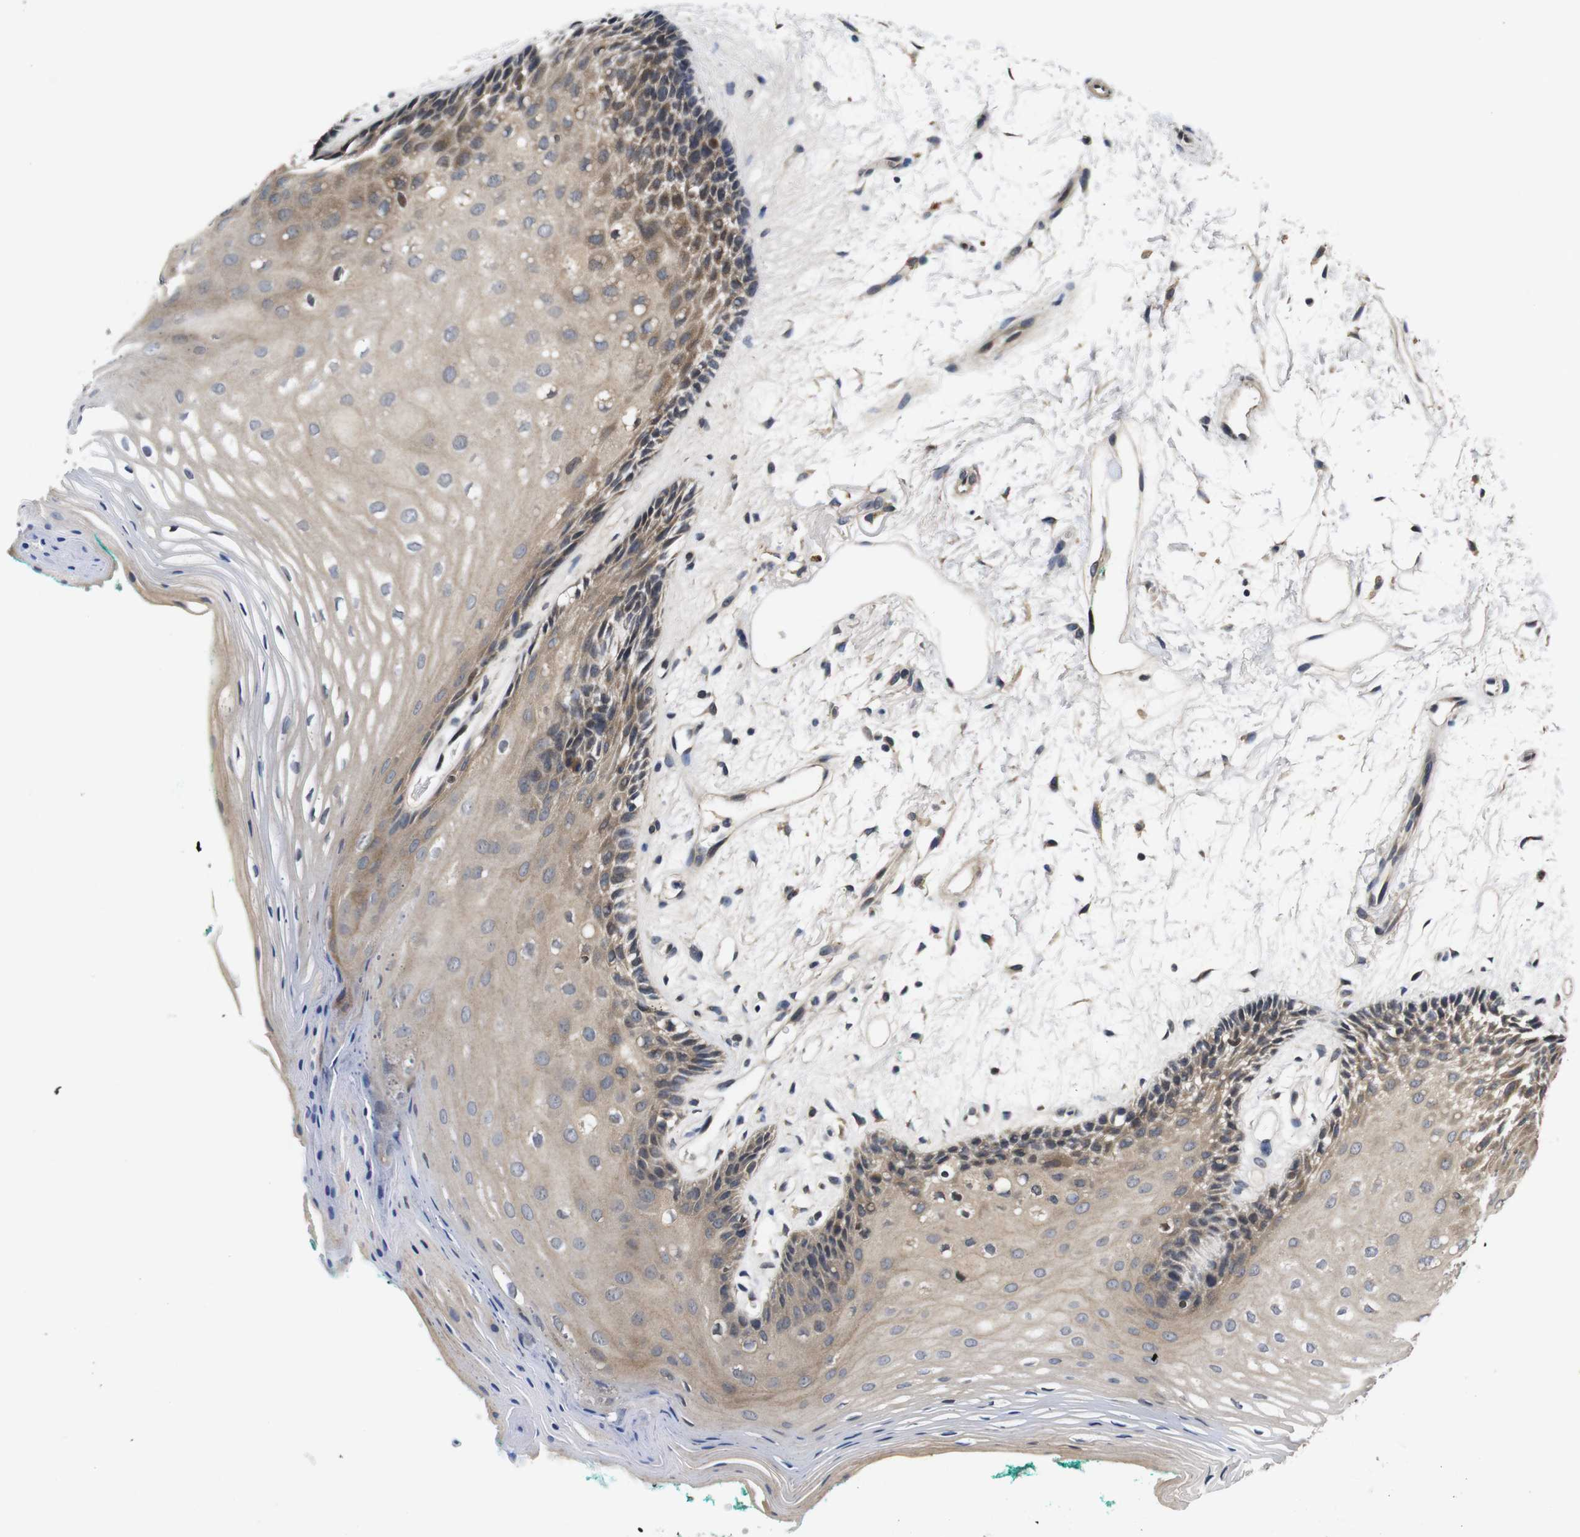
{"staining": {"intensity": "weak", "quantity": ">75%", "location": "cytoplasmic/membranous"}, "tissue": "oral mucosa", "cell_type": "Squamous epithelial cells", "image_type": "normal", "snomed": [{"axis": "morphology", "description": "Normal tissue, NOS"}, {"axis": "topography", "description": "Skeletal muscle"}, {"axis": "topography", "description": "Oral tissue"}, {"axis": "topography", "description": "Peripheral nerve tissue"}], "caption": "Oral mucosa was stained to show a protein in brown. There is low levels of weak cytoplasmic/membranous staining in about >75% of squamous epithelial cells. The protein is shown in brown color, while the nuclei are stained blue.", "gene": "ZBTB46", "patient": {"sex": "female", "age": 84}}